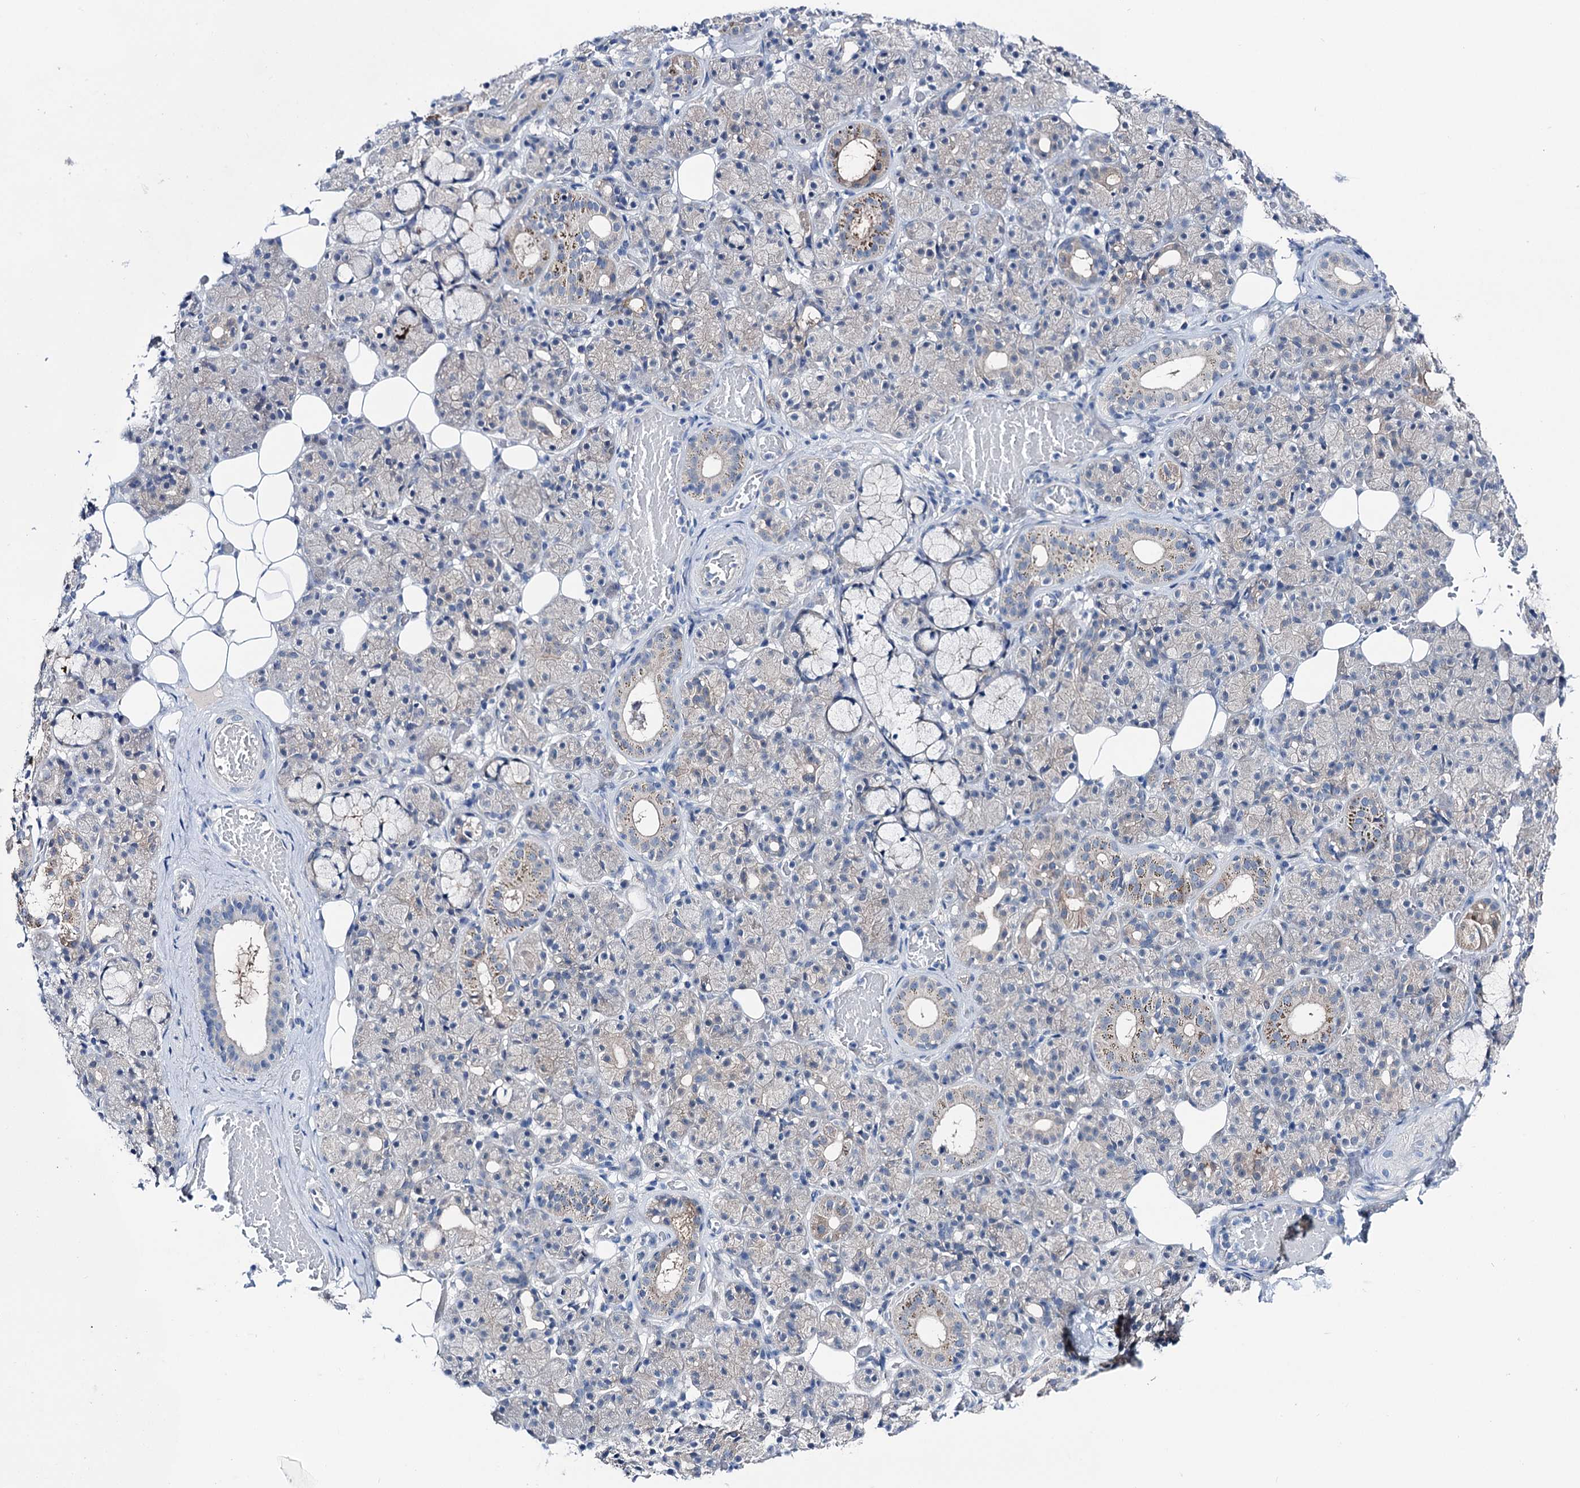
{"staining": {"intensity": "moderate", "quantity": "<25%", "location": "cytoplasmic/membranous"}, "tissue": "salivary gland", "cell_type": "Glandular cells", "image_type": "normal", "snomed": [{"axis": "morphology", "description": "Normal tissue, NOS"}, {"axis": "topography", "description": "Salivary gland"}], "caption": "Moderate cytoplasmic/membranous protein staining is present in approximately <25% of glandular cells in salivary gland.", "gene": "SHROOM1", "patient": {"sex": "male", "age": 63}}